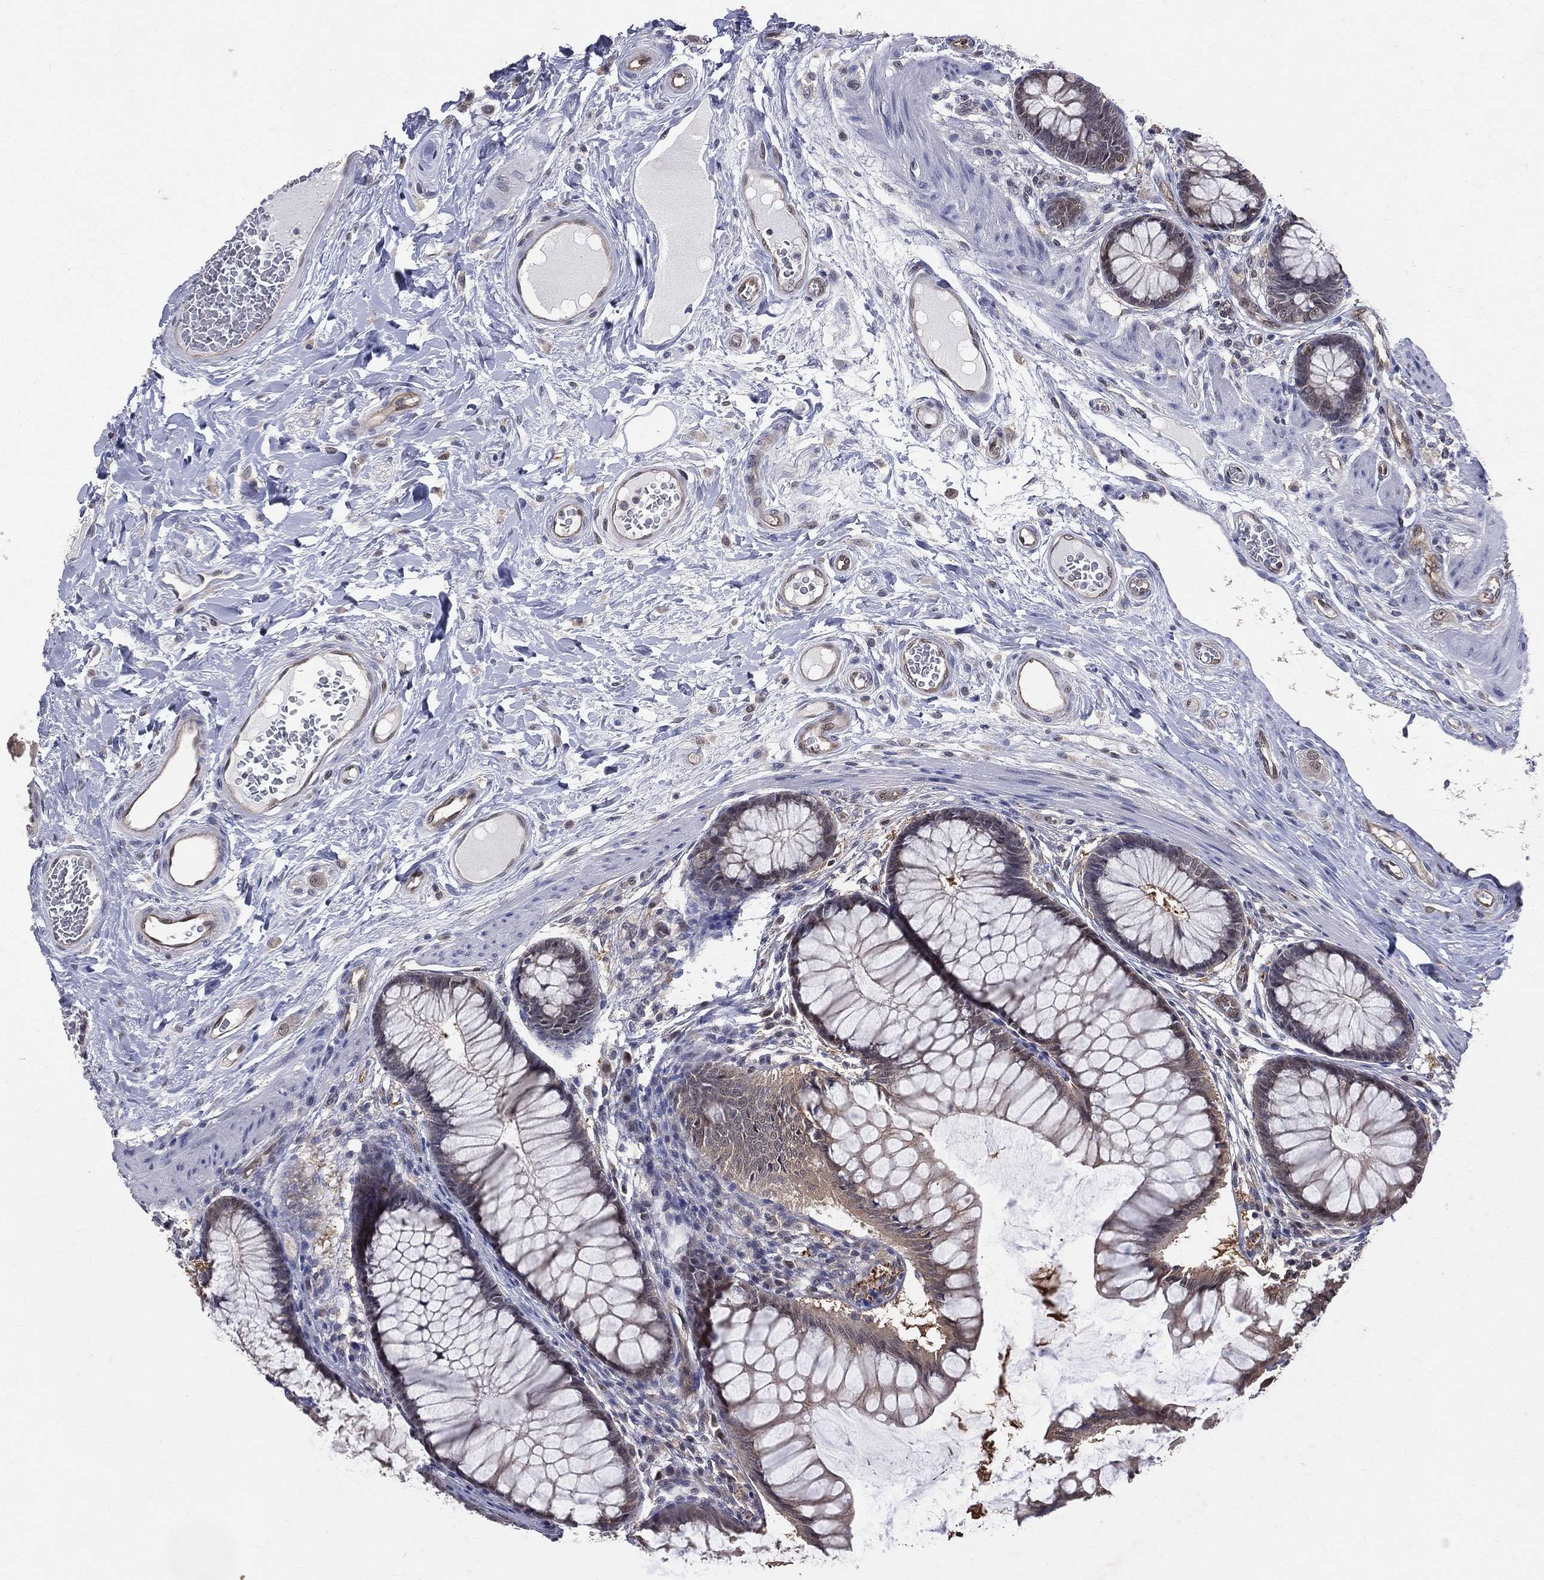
{"staining": {"intensity": "negative", "quantity": "none", "location": "none"}, "tissue": "colon", "cell_type": "Endothelial cells", "image_type": "normal", "snomed": [{"axis": "morphology", "description": "Normal tissue, NOS"}, {"axis": "topography", "description": "Colon"}], "caption": "Immunohistochemistry image of unremarkable human colon stained for a protein (brown), which demonstrates no expression in endothelial cells. (DAB (3,3'-diaminobenzidine) immunohistochemistry with hematoxylin counter stain).", "gene": "GMPR2", "patient": {"sex": "female", "age": 65}}